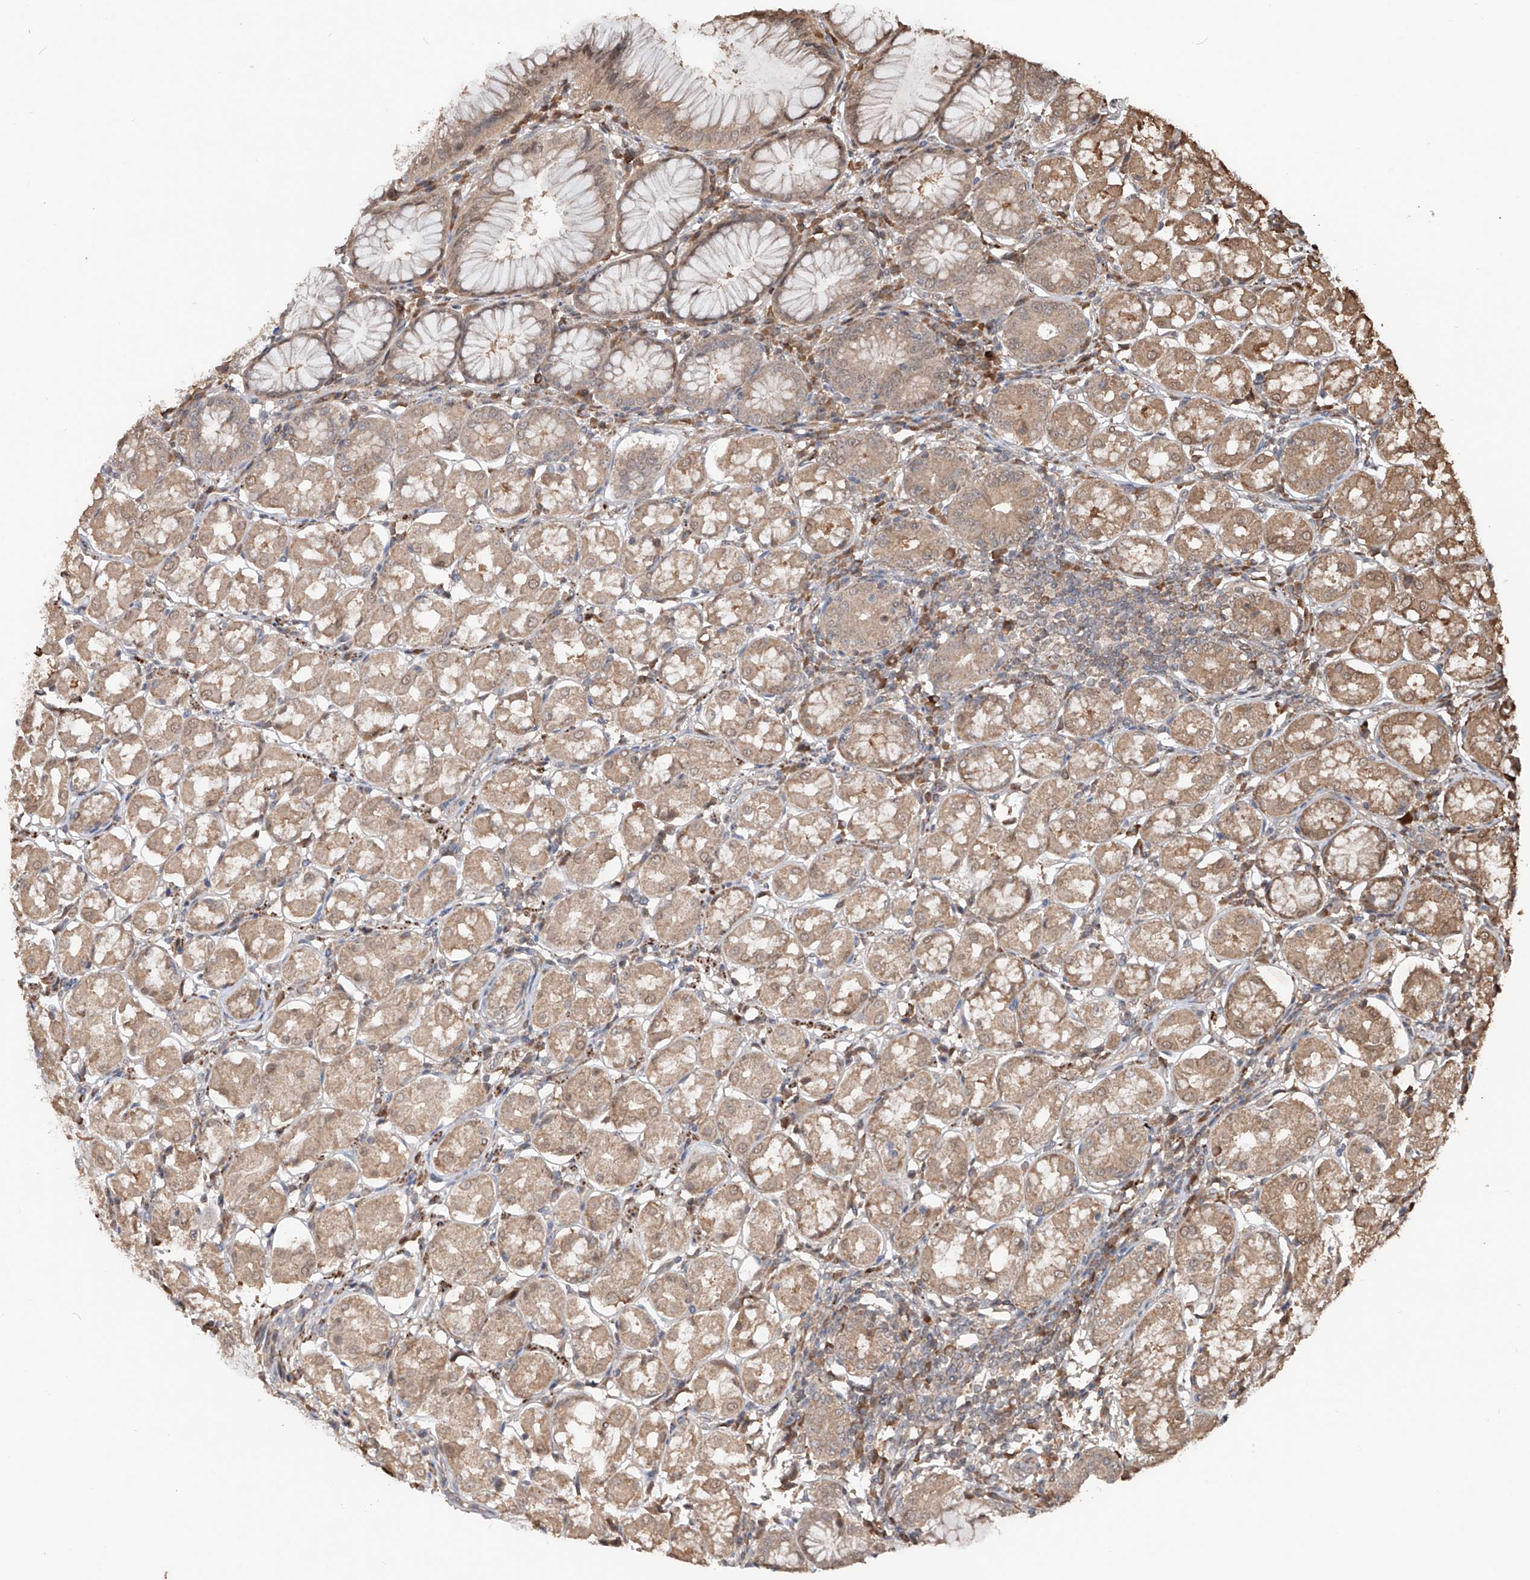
{"staining": {"intensity": "moderate", "quantity": "25%-75%", "location": "cytoplasmic/membranous"}, "tissue": "stomach", "cell_type": "Glandular cells", "image_type": "normal", "snomed": [{"axis": "morphology", "description": "Normal tissue, NOS"}, {"axis": "topography", "description": "Stomach, lower"}], "caption": "Protein expression analysis of benign stomach demonstrates moderate cytoplasmic/membranous positivity in about 25%-75% of glandular cells.", "gene": "FAM135A", "patient": {"sex": "female", "age": 56}}